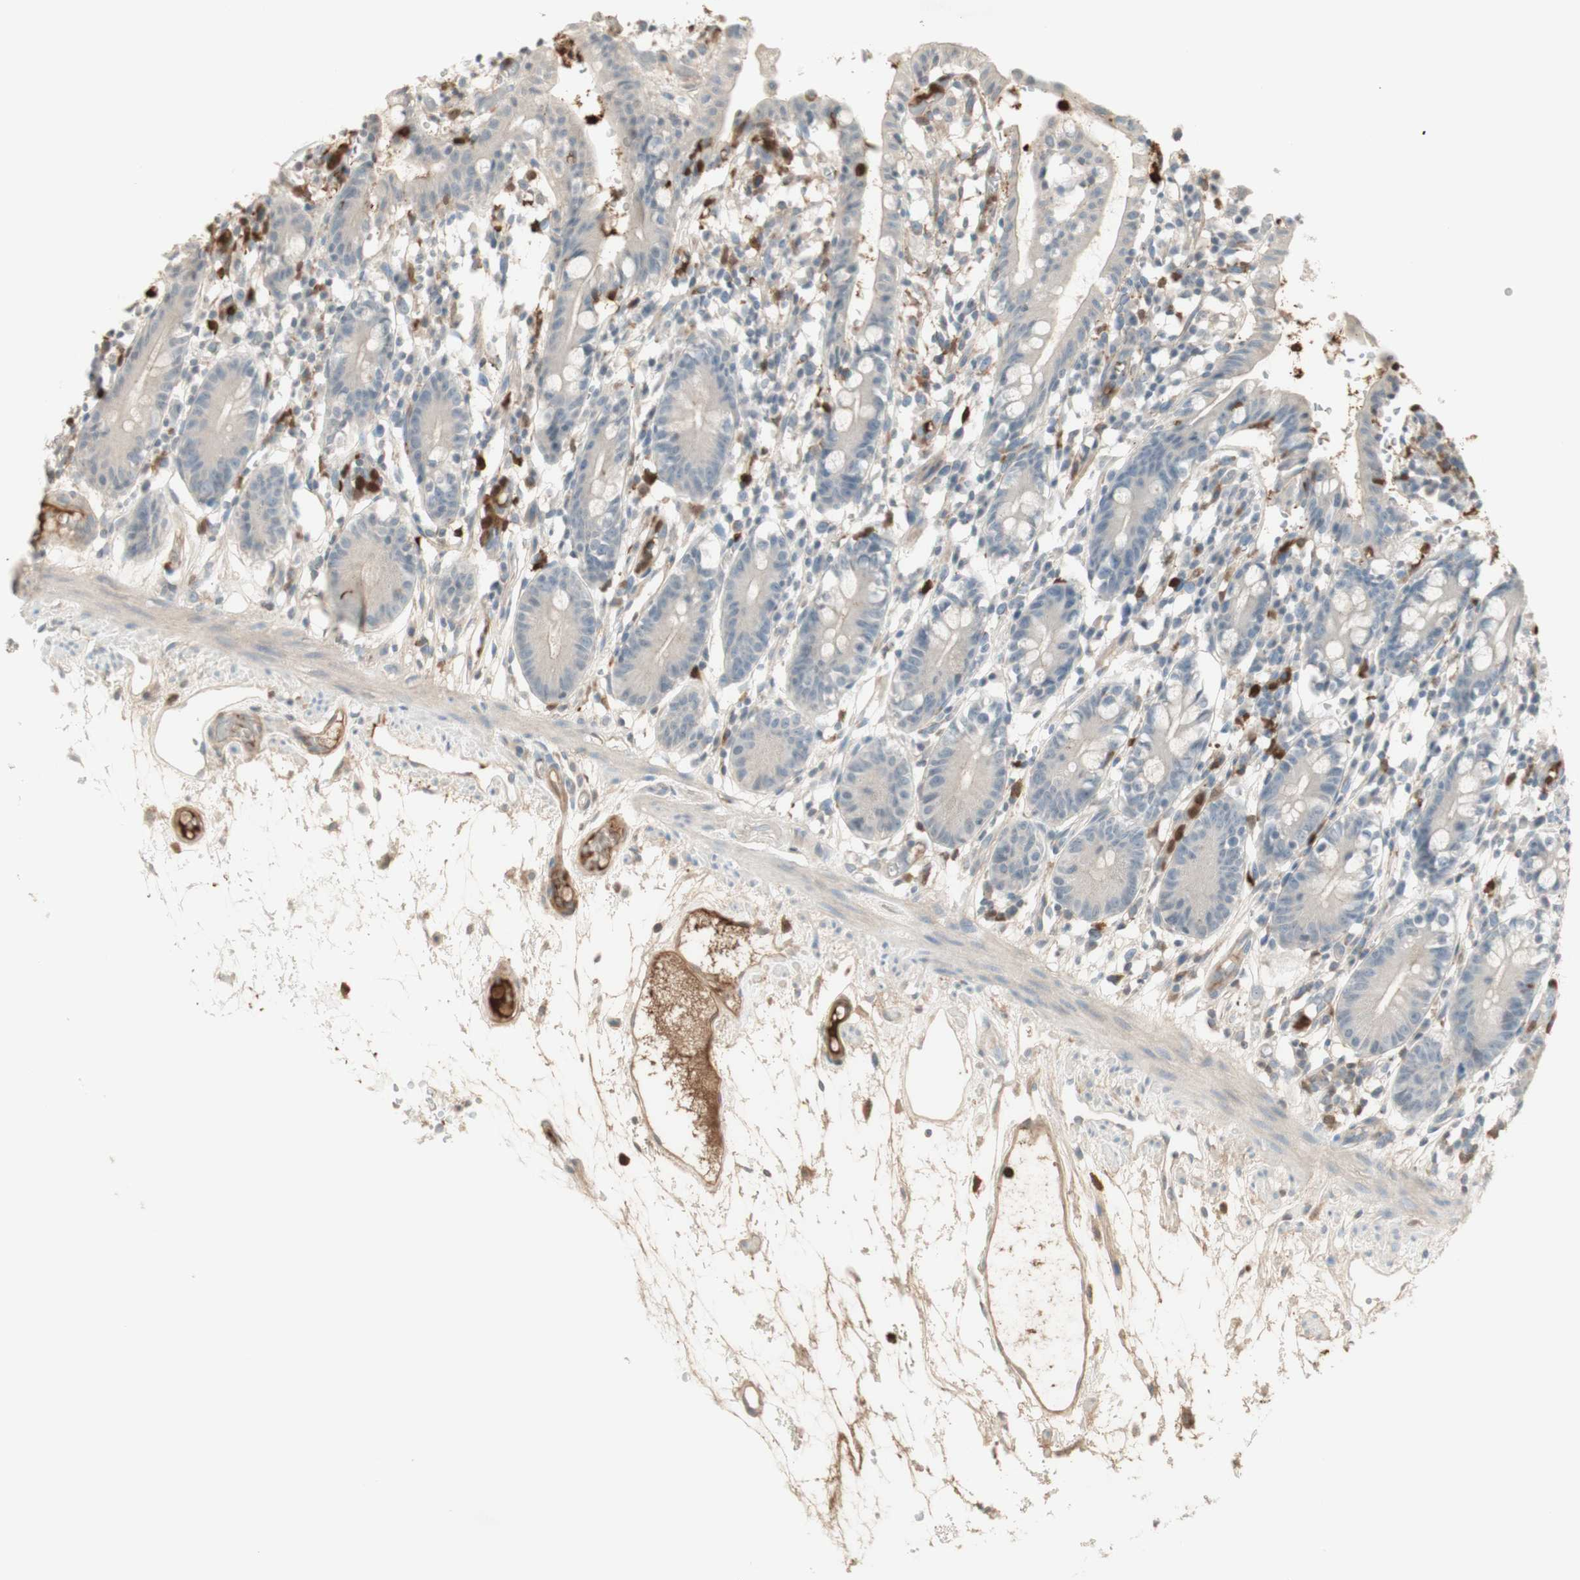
{"staining": {"intensity": "weak", "quantity": "<25%", "location": "cytoplasmic/membranous"}, "tissue": "small intestine", "cell_type": "Glandular cells", "image_type": "normal", "snomed": [{"axis": "morphology", "description": "Normal tissue, NOS"}, {"axis": "morphology", "description": "Cystadenocarcinoma, serous, Metastatic site"}, {"axis": "topography", "description": "Small intestine"}], "caption": "Glandular cells are negative for brown protein staining in unremarkable small intestine. (IHC, brightfield microscopy, high magnification).", "gene": "NID1", "patient": {"sex": "female", "age": 61}}